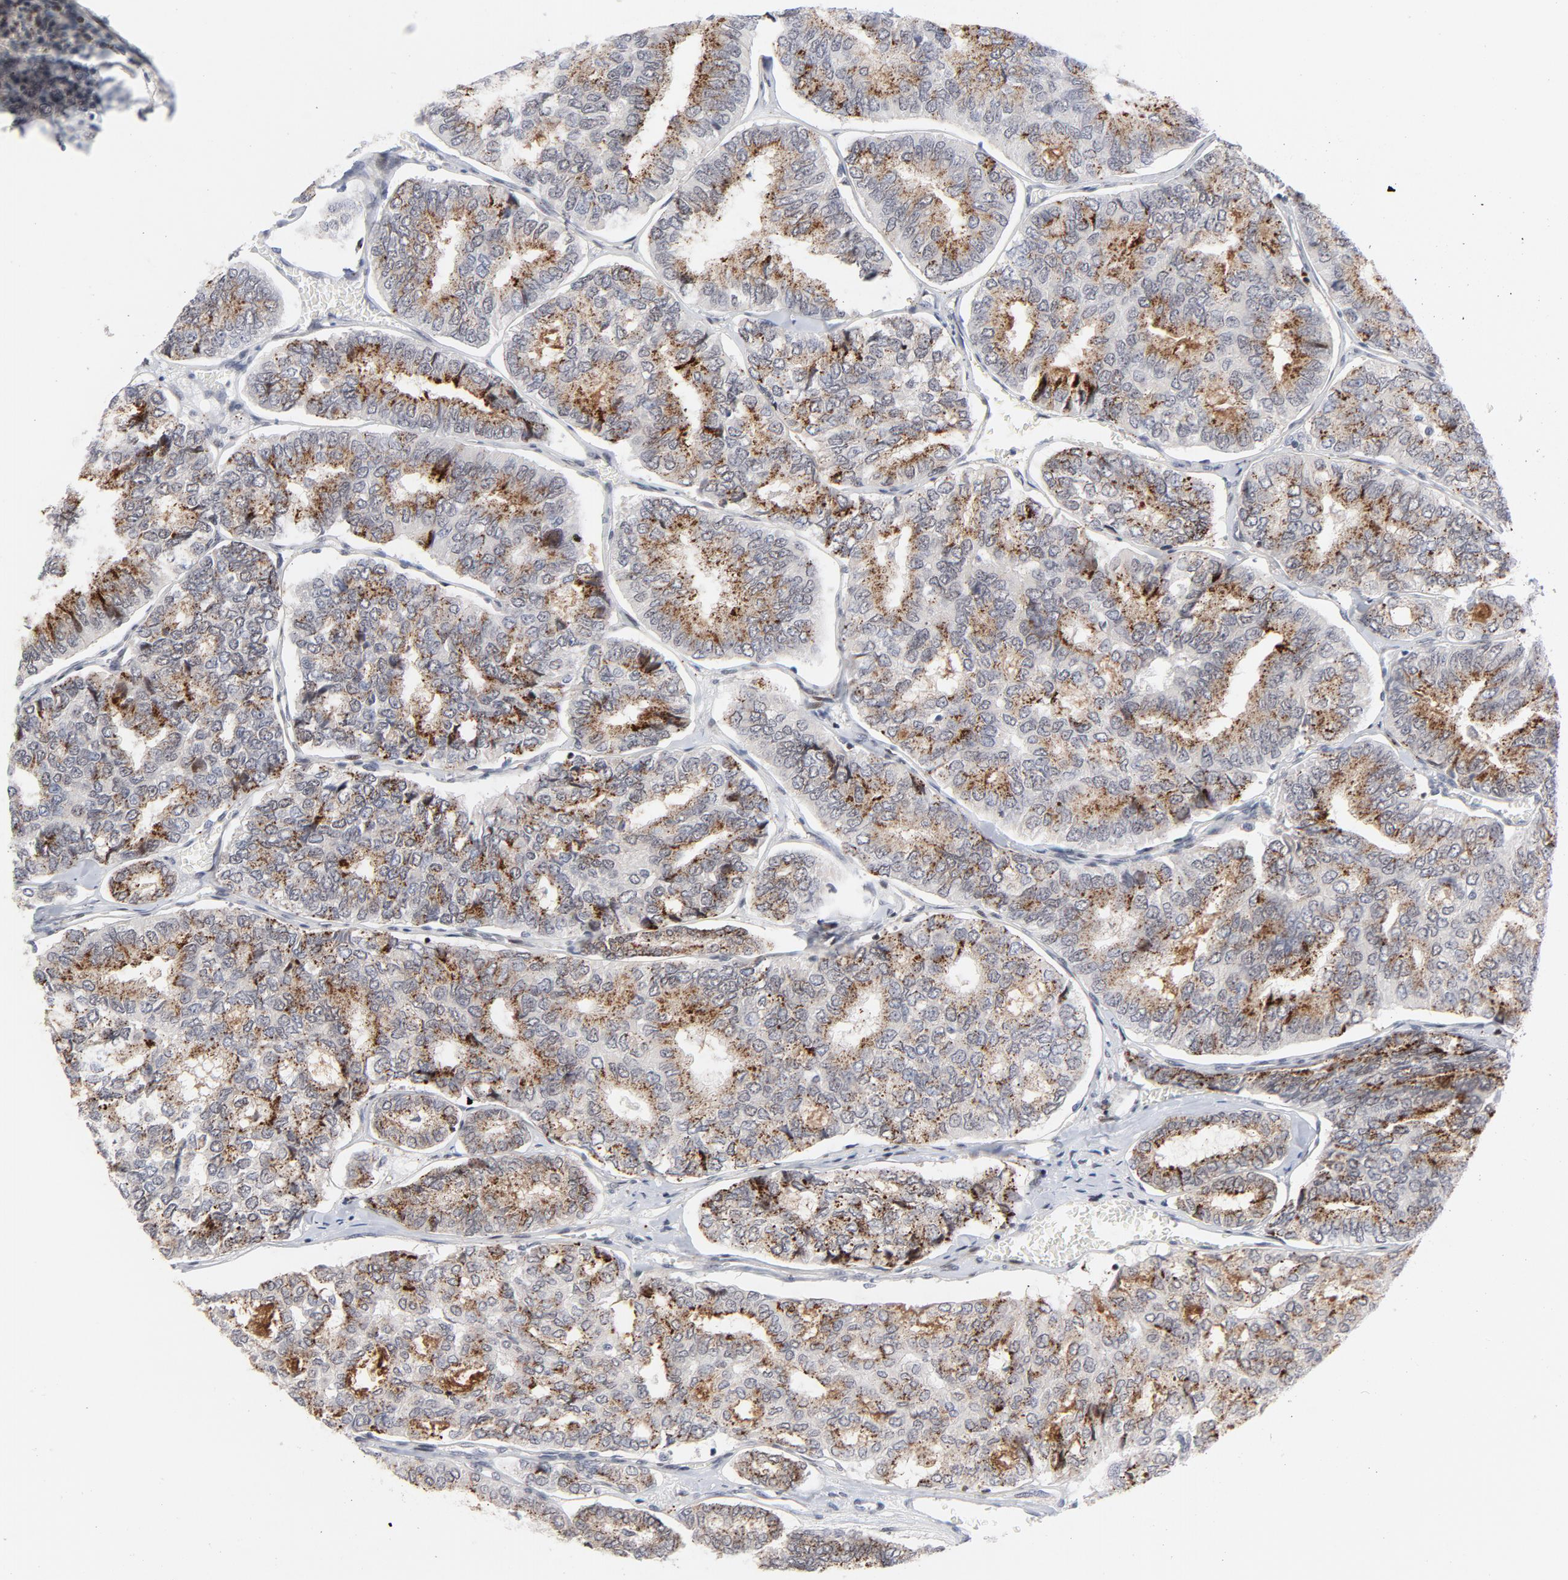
{"staining": {"intensity": "moderate", "quantity": "25%-75%", "location": "cytoplasmic/membranous"}, "tissue": "thyroid cancer", "cell_type": "Tumor cells", "image_type": "cancer", "snomed": [{"axis": "morphology", "description": "Papillary adenocarcinoma, NOS"}, {"axis": "topography", "description": "Thyroid gland"}], "caption": "Immunohistochemical staining of human thyroid cancer reveals medium levels of moderate cytoplasmic/membranous positivity in about 25%-75% of tumor cells.", "gene": "NFIC", "patient": {"sex": "female", "age": 35}}